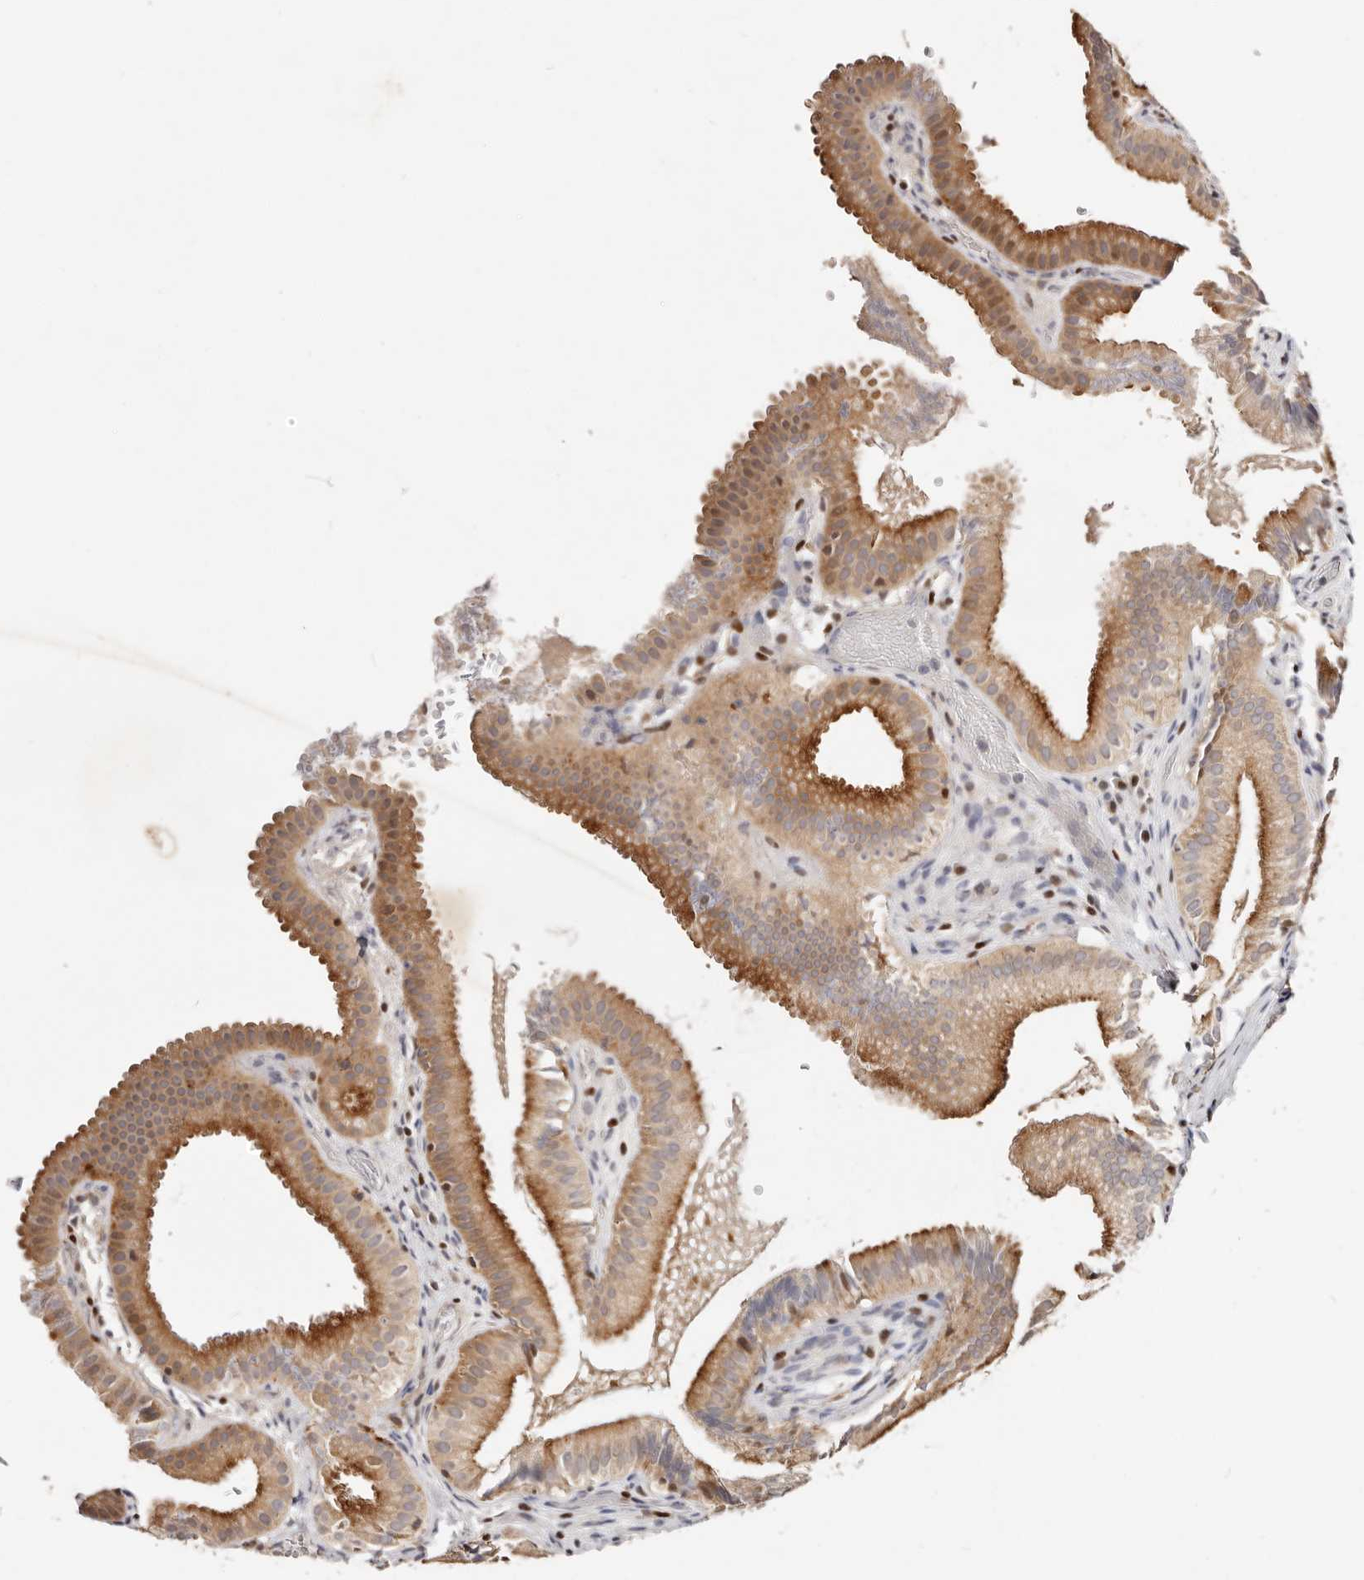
{"staining": {"intensity": "strong", "quantity": "25%-75%", "location": "cytoplasmic/membranous"}, "tissue": "gallbladder", "cell_type": "Glandular cells", "image_type": "normal", "snomed": [{"axis": "morphology", "description": "Normal tissue, NOS"}, {"axis": "topography", "description": "Gallbladder"}], "caption": "DAB (3,3'-diaminobenzidine) immunohistochemical staining of benign human gallbladder reveals strong cytoplasmic/membranous protein staining in approximately 25%-75% of glandular cells. (DAB IHC with brightfield microscopy, high magnification).", "gene": "IQGAP3", "patient": {"sex": "female", "age": 30}}